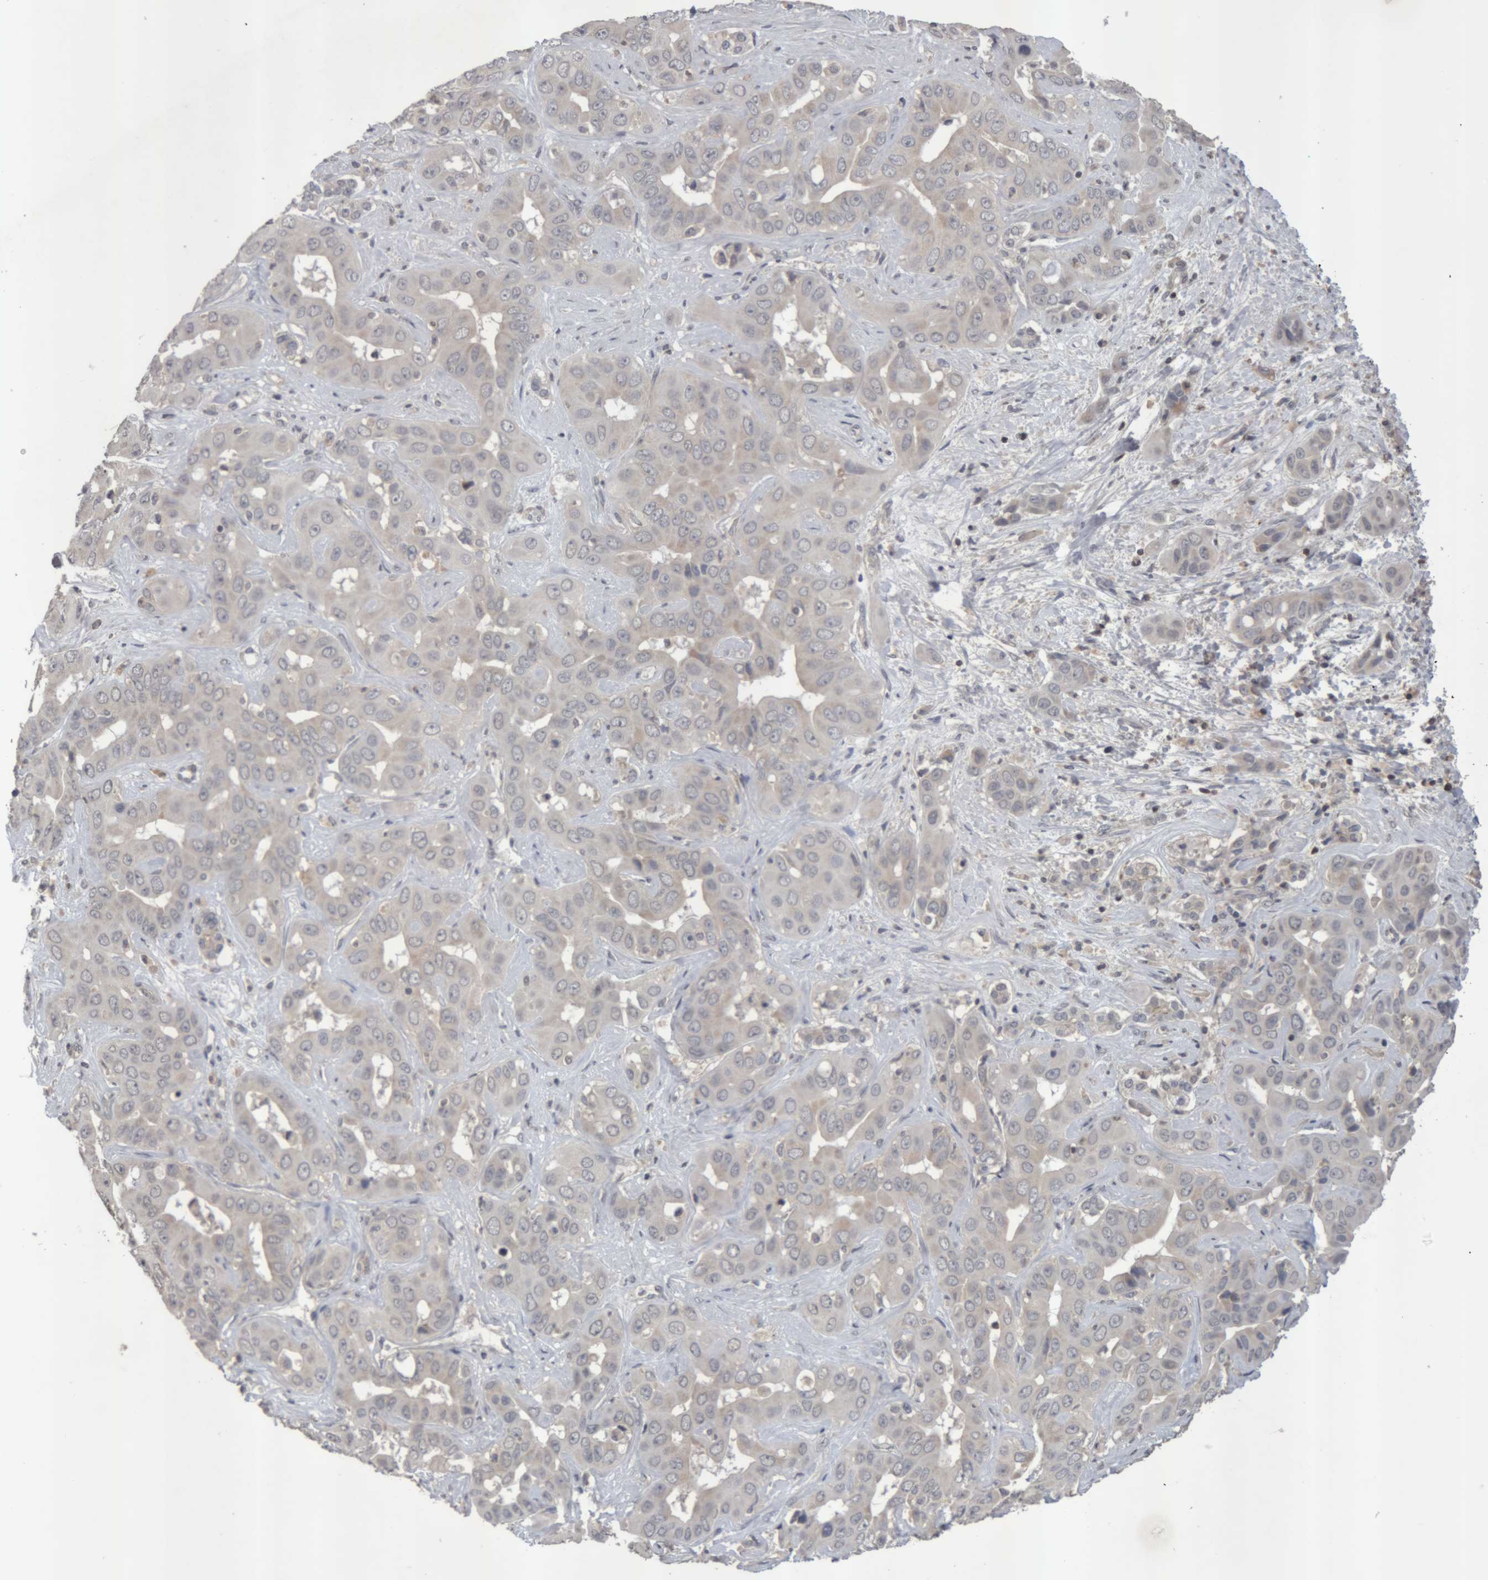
{"staining": {"intensity": "negative", "quantity": "none", "location": "none"}, "tissue": "liver cancer", "cell_type": "Tumor cells", "image_type": "cancer", "snomed": [{"axis": "morphology", "description": "Cholangiocarcinoma"}, {"axis": "topography", "description": "Liver"}], "caption": "High power microscopy photomicrograph of an IHC micrograph of liver cancer (cholangiocarcinoma), revealing no significant expression in tumor cells.", "gene": "NFATC2", "patient": {"sex": "female", "age": 52}}